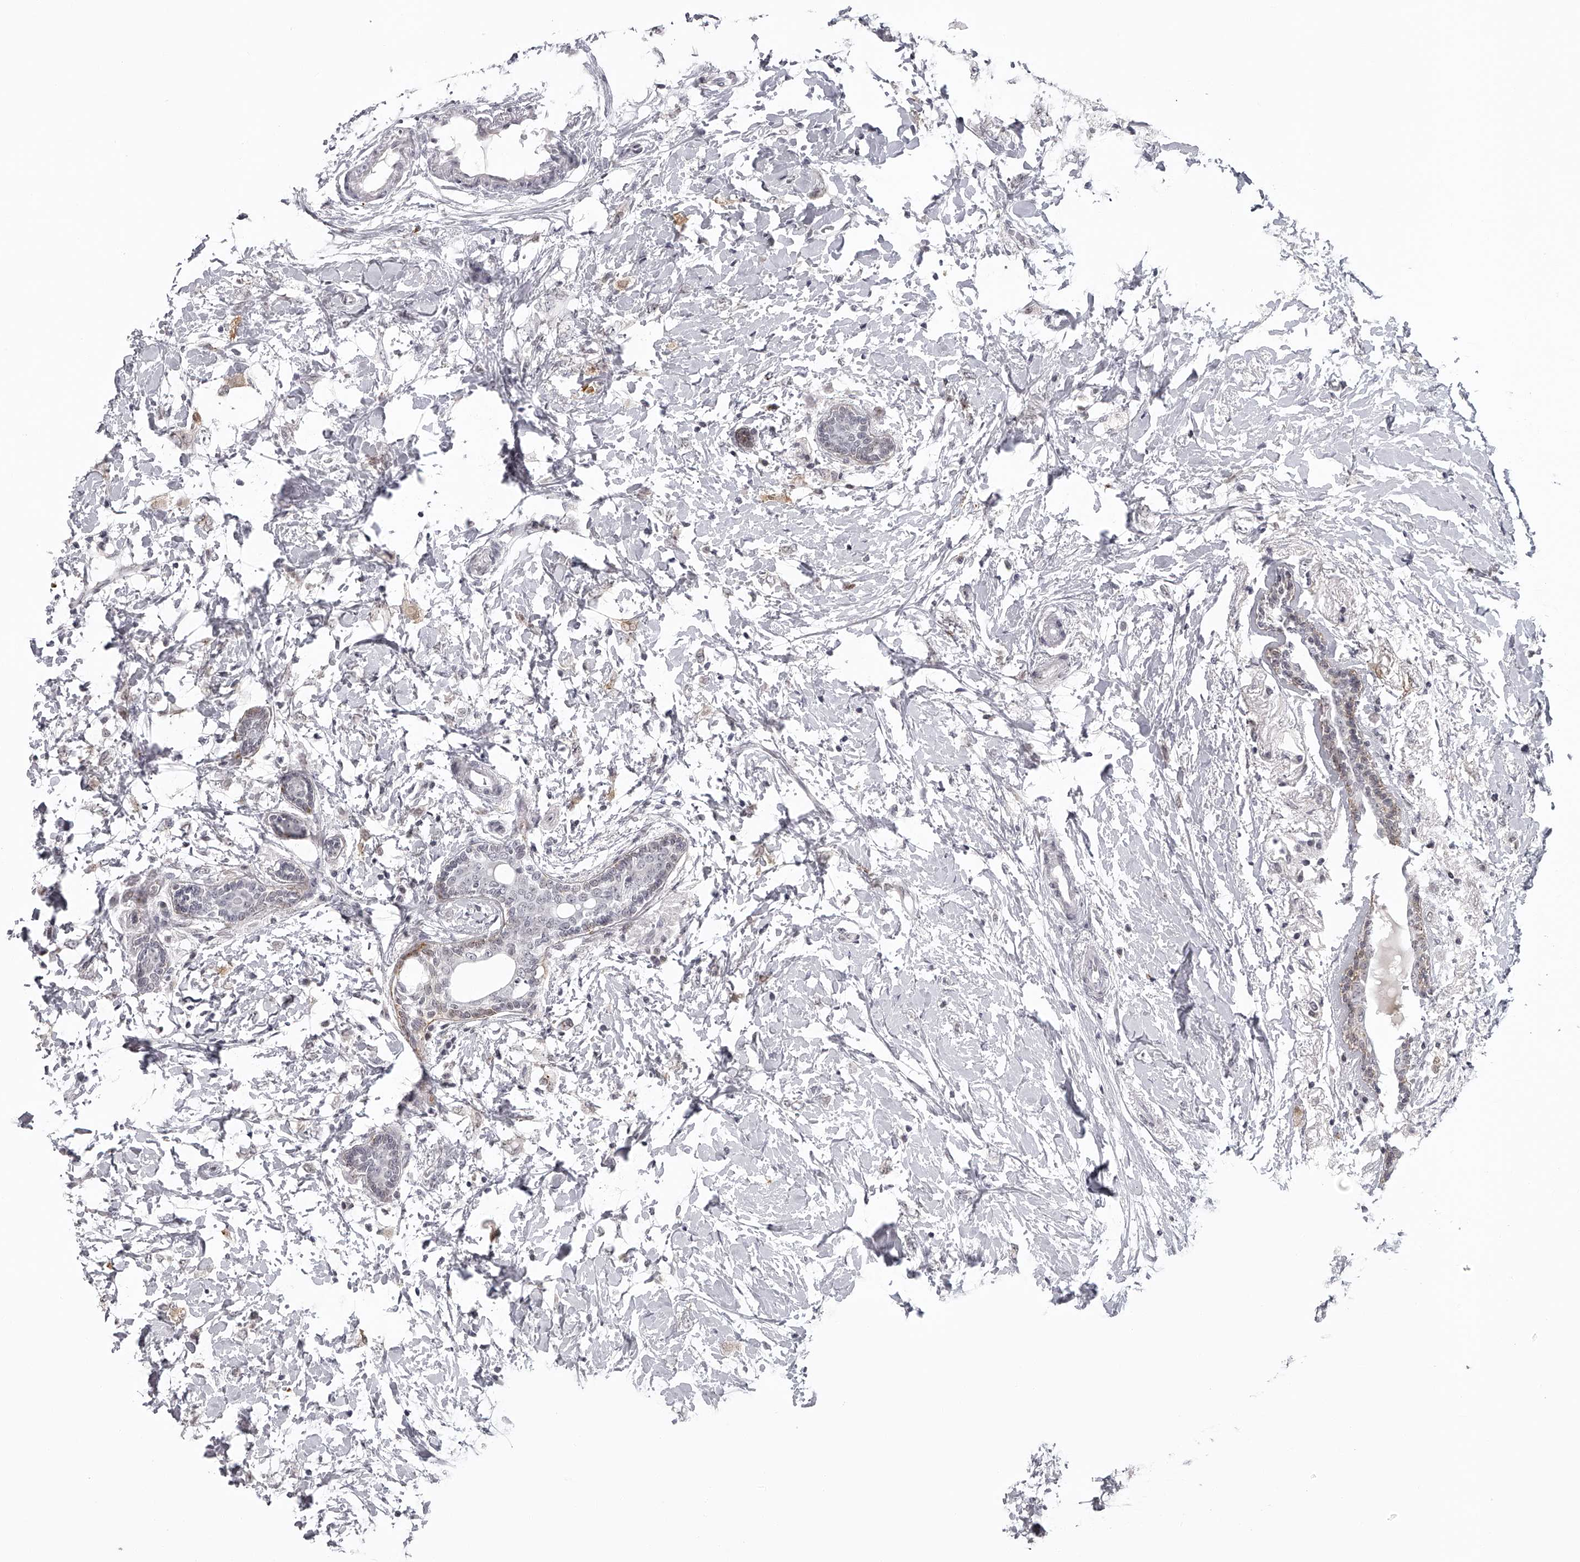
{"staining": {"intensity": "negative", "quantity": "none", "location": "none"}, "tissue": "breast cancer", "cell_type": "Tumor cells", "image_type": "cancer", "snomed": [{"axis": "morphology", "description": "Normal tissue, NOS"}, {"axis": "morphology", "description": "Lobular carcinoma"}, {"axis": "topography", "description": "Breast"}], "caption": "This is an immunohistochemistry histopathology image of breast cancer. There is no expression in tumor cells.", "gene": "RNF220", "patient": {"sex": "female", "age": 47}}